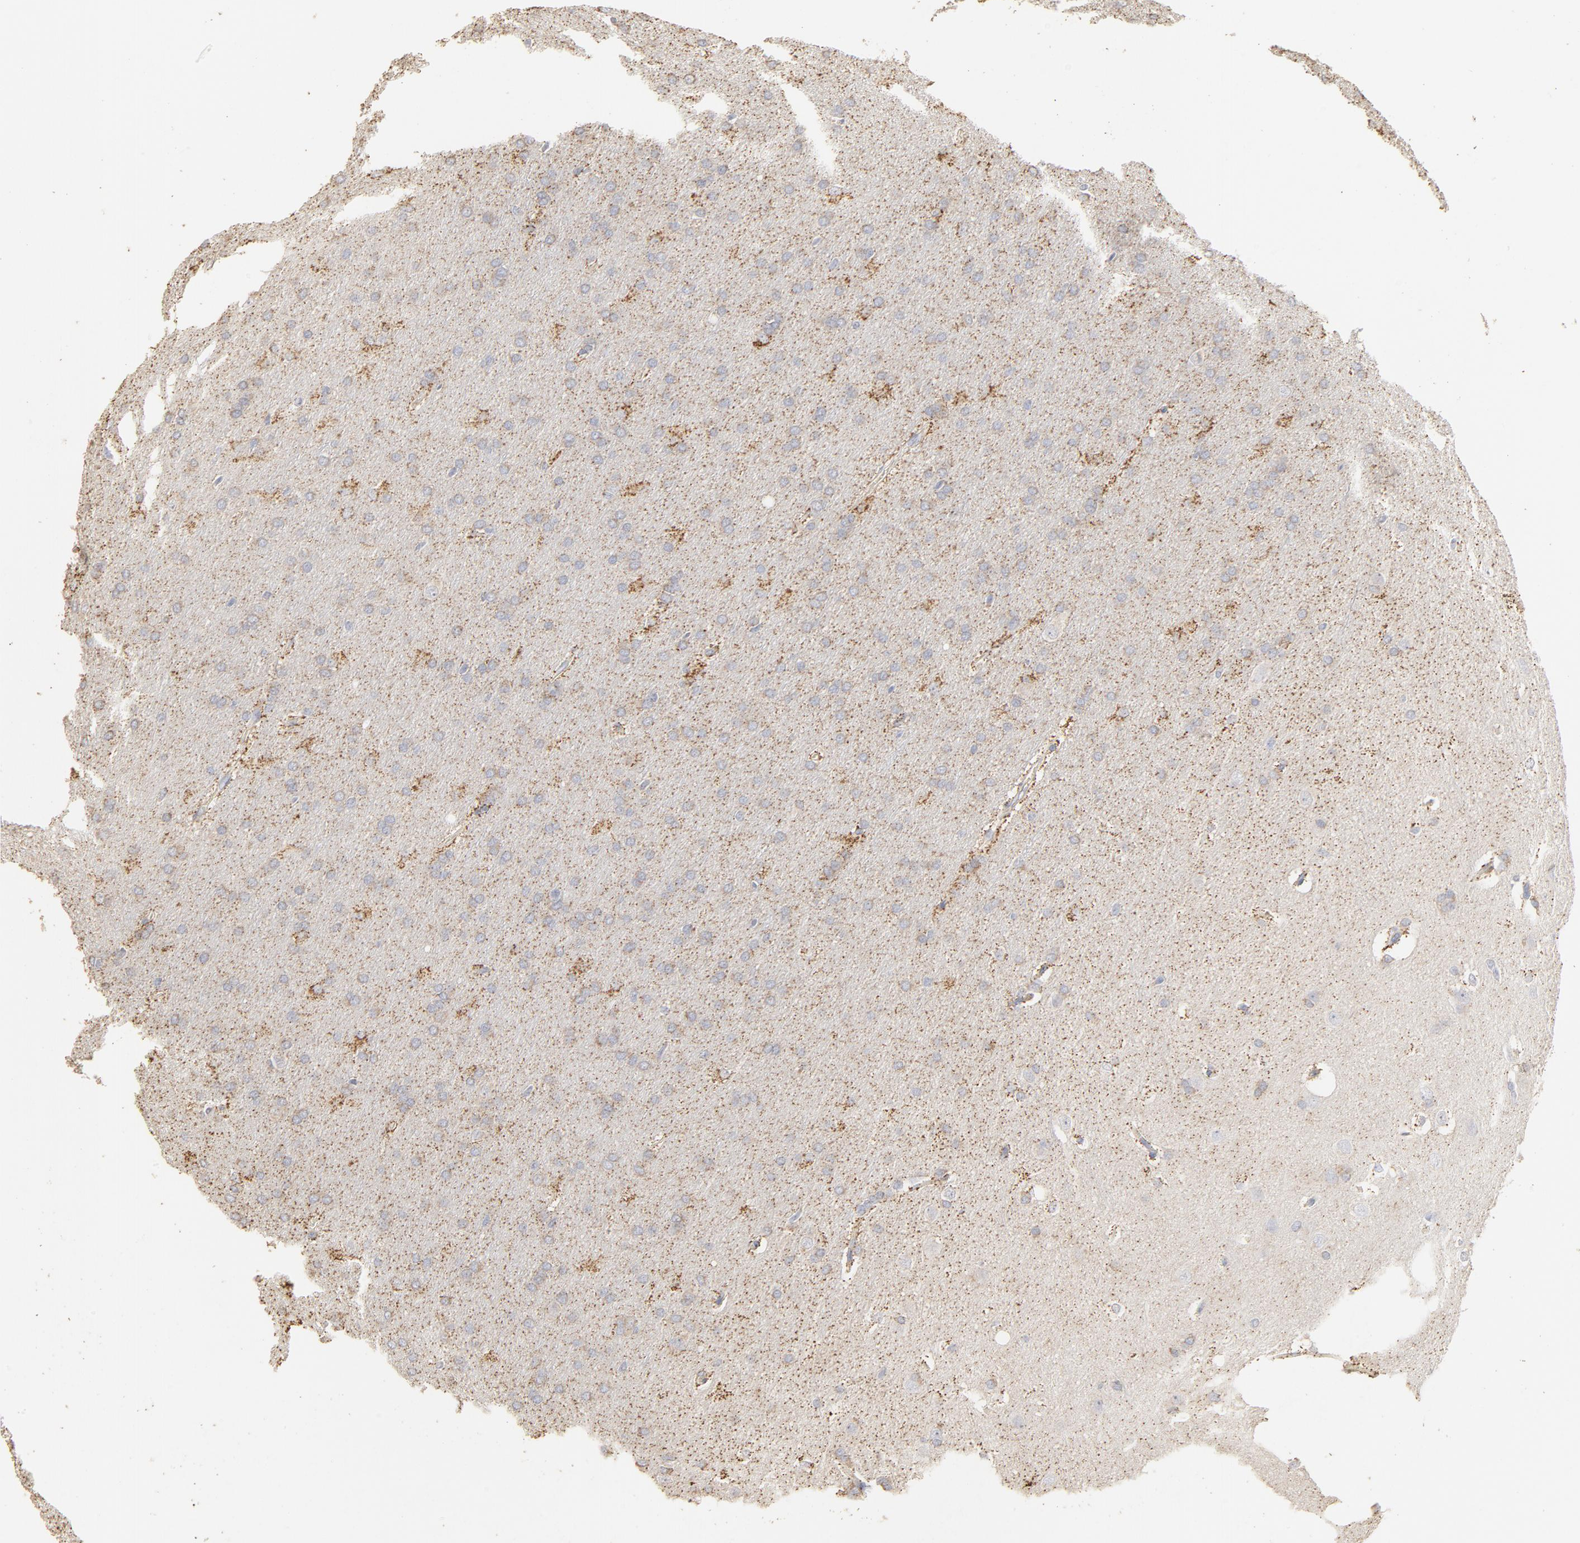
{"staining": {"intensity": "negative", "quantity": "none", "location": "none"}, "tissue": "glioma", "cell_type": "Tumor cells", "image_type": "cancer", "snomed": [{"axis": "morphology", "description": "Glioma, malignant, Low grade"}, {"axis": "topography", "description": "Brain"}], "caption": "This is a image of immunohistochemistry (IHC) staining of glioma, which shows no positivity in tumor cells.", "gene": "FCGBP", "patient": {"sex": "female", "age": 32}}